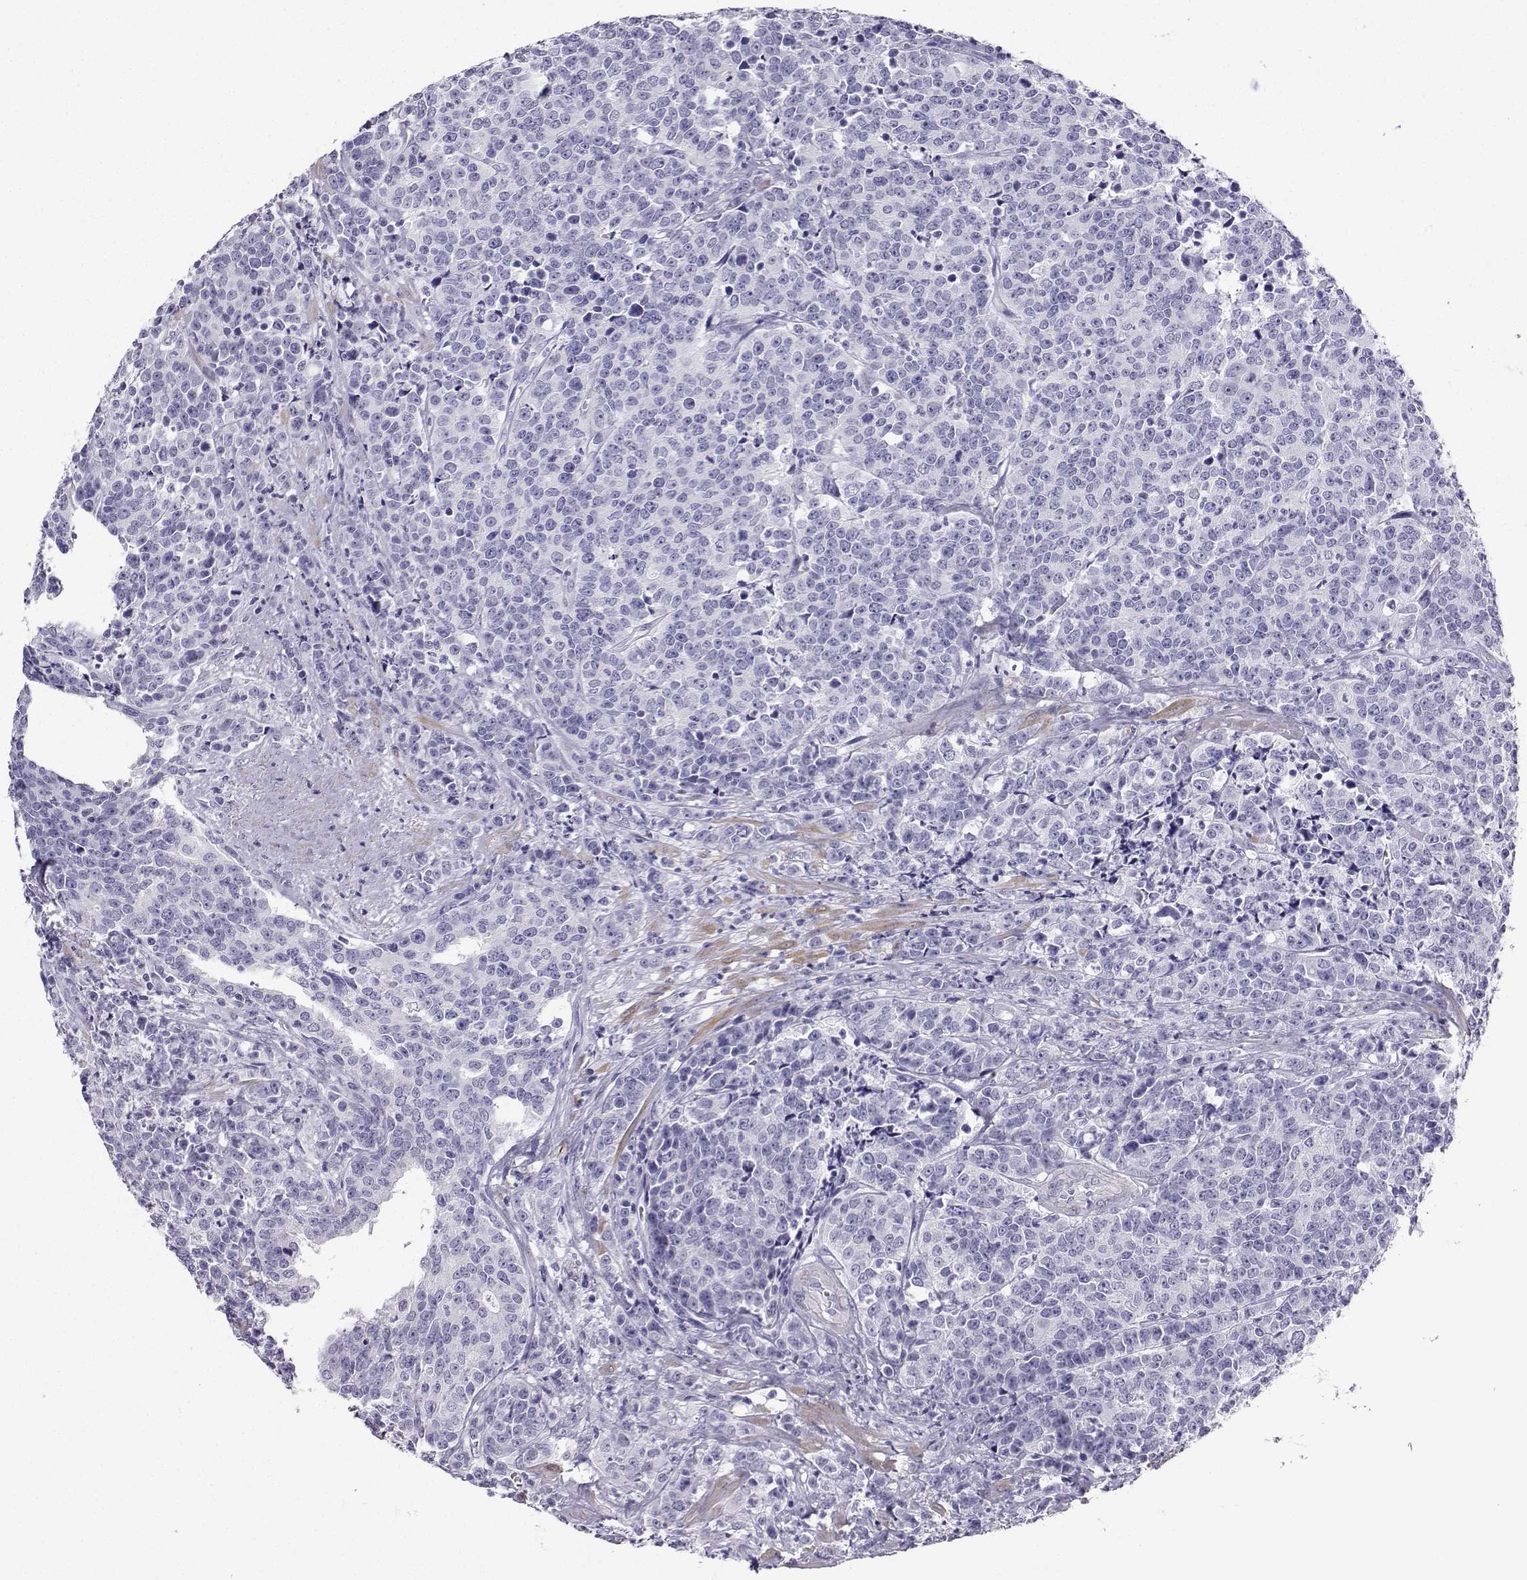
{"staining": {"intensity": "negative", "quantity": "none", "location": "none"}, "tissue": "prostate cancer", "cell_type": "Tumor cells", "image_type": "cancer", "snomed": [{"axis": "morphology", "description": "Adenocarcinoma, NOS"}, {"axis": "topography", "description": "Prostate"}], "caption": "Human prostate adenocarcinoma stained for a protein using immunohistochemistry (IHC) shows no positivity in tumor cells.", "gene": "KIF17", "patient": {"sex": "male", "age": 67}}